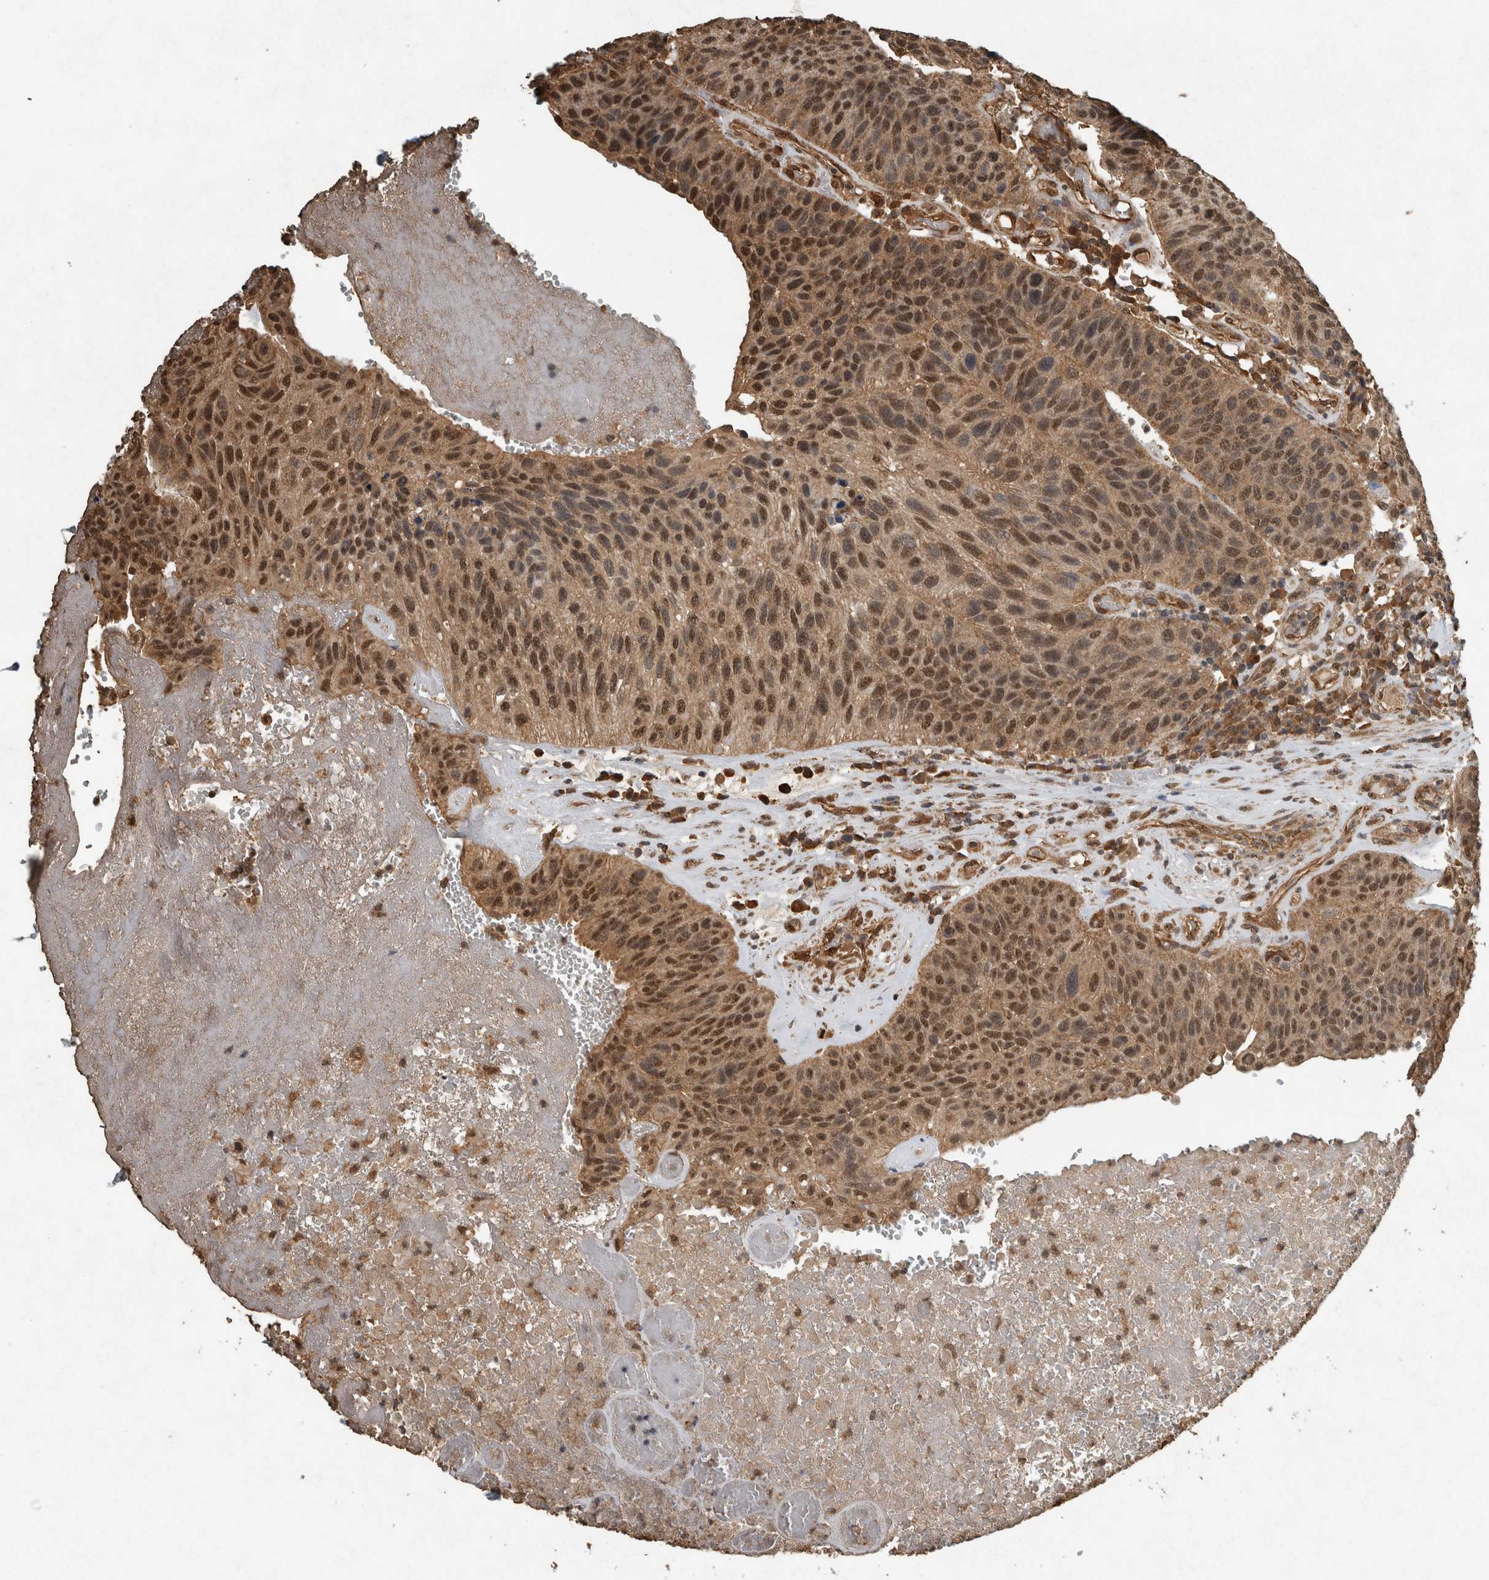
{"staining": {"intensity": "moderate", "quantity": ">75%", "location": "cytoplasmic/membranous,nuclear"}, "tissue": "urothelial cancer", "cell_type": "Tumor cells", "image_type": "cancer", "snomed": [{"axis": "morphology", "description": "Urothelial carcinoma, High grade"}, {"axis": "topography", "description": "Urinary bladder"}], "caption": "This micrograph shows IHC staining of human urothelial cancer, with medium moderate cytoplasmic/membranous and nuclear positivity in approximately >75% of tumor cells.", "gene": "ARHGEF12", "patient": {"sex": "male", "age": 66}}